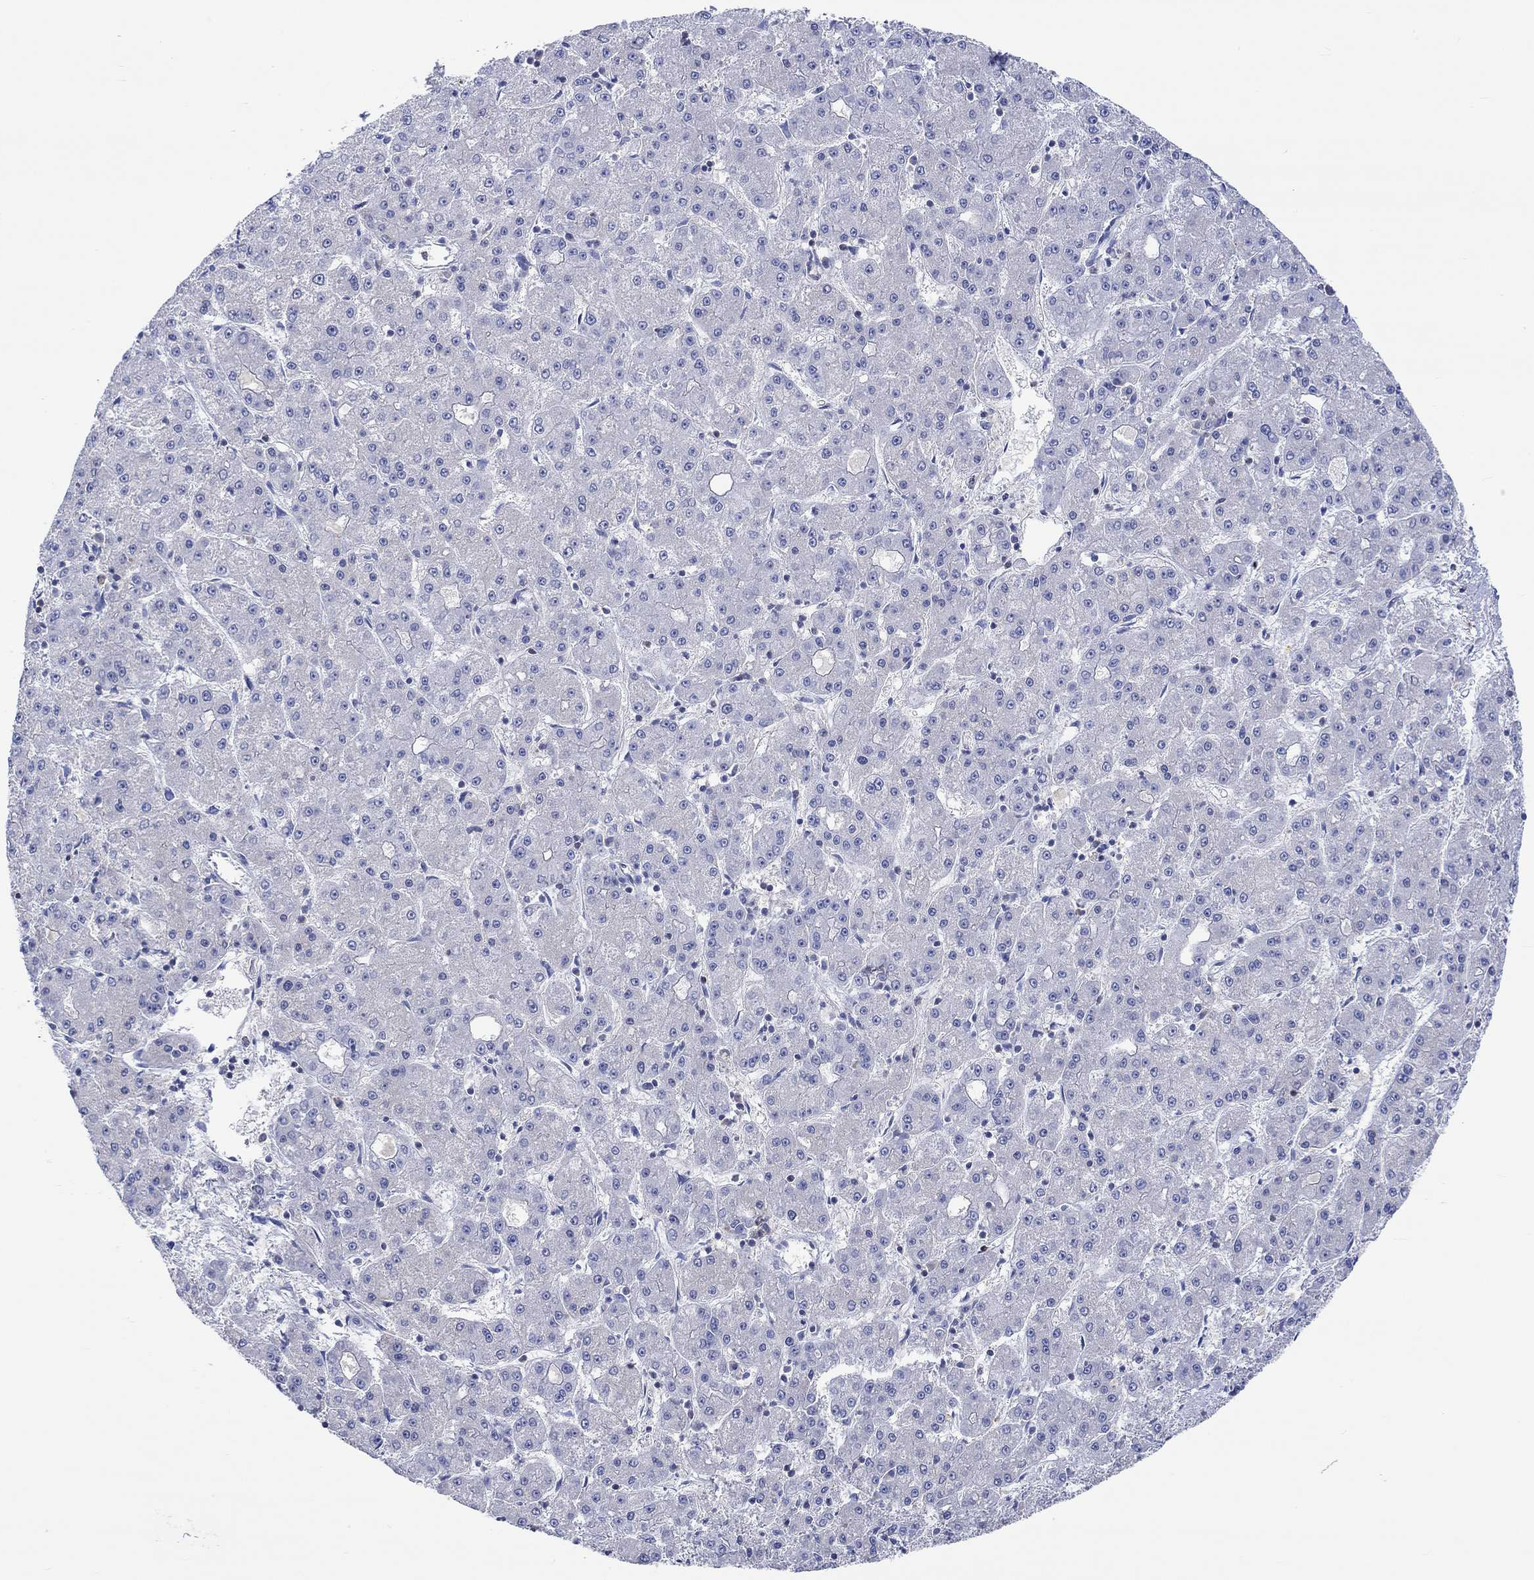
{"staining": {"intensity": "negative", "quantity": "none", "location": "none"}, "tissue": "liver cancer", "cell_type": "Tumor cells", "image_type": "cancer", "snomed": [{"axis": "morphology", "description": "Carcinoma, Hepatocellular, NOS"}, {"axis": "topography", "description": "Liver"}], "caption": "This is an immunohistochemistry image of hepatocellular carcinoma (liver). There is no expression in tumor cells.", "gene": "GCM1", "patient": {"sex": "male", "age": 73}}